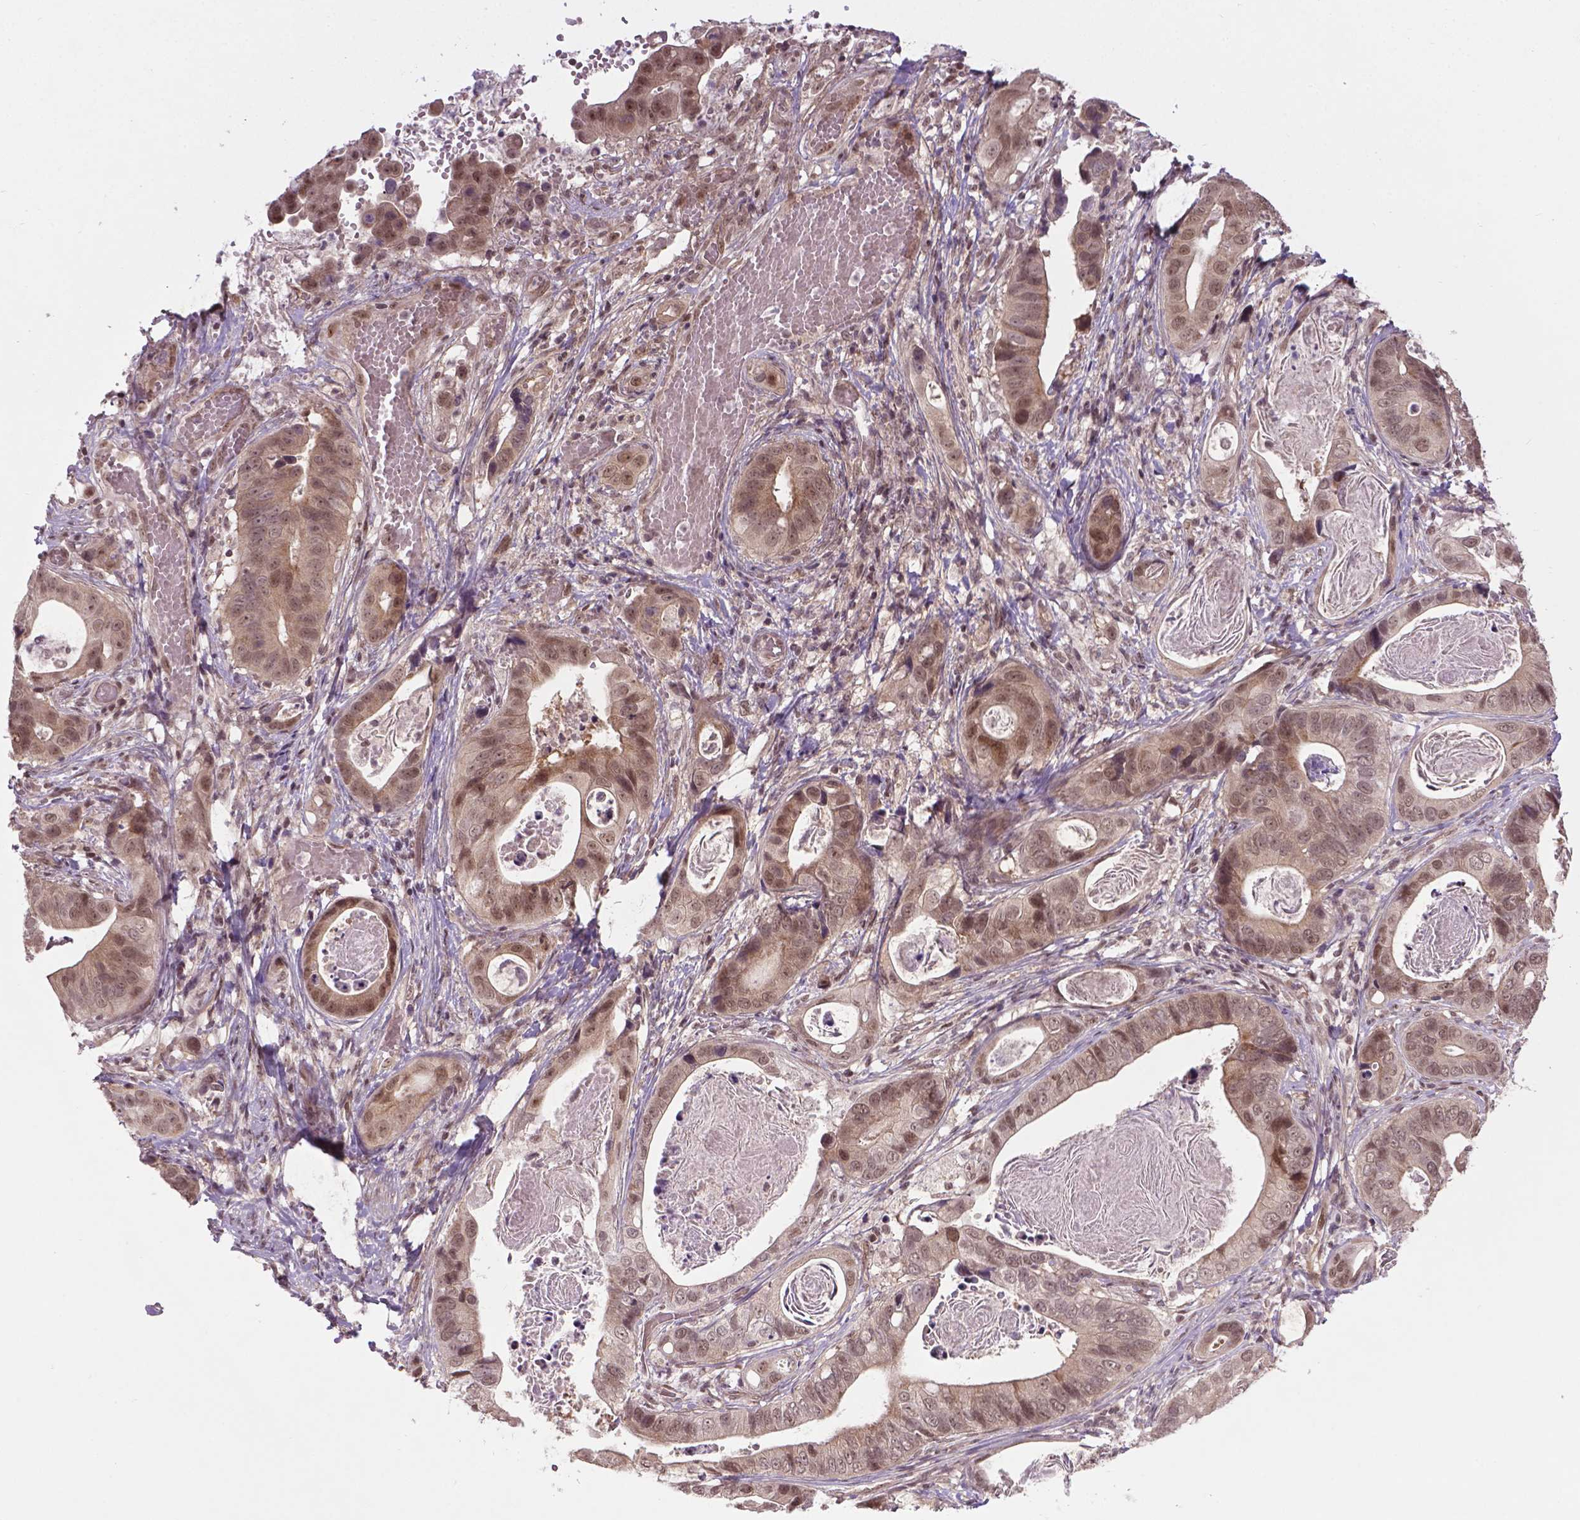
{"staining": {"intensity": "moderate", "quantity": ">75%", "location": "nuclear"}, "tissue": "stomach cancer", "cell_type": "Tumor cells", "image_type": "cancer", "snomed": [{"axis": "morphology", "description": "Adenocarcinoma, NOS"}, {"axis": "topography", "description": "Stomach"}], "caption": "An image showing moderate nuclear expression in approximately >75% of tumor cells in stomach cancer, as visualized by brown immunohistochemical staining.", "gene": "ANKRD54", "patient": {"sex": "male", "age": 84}}